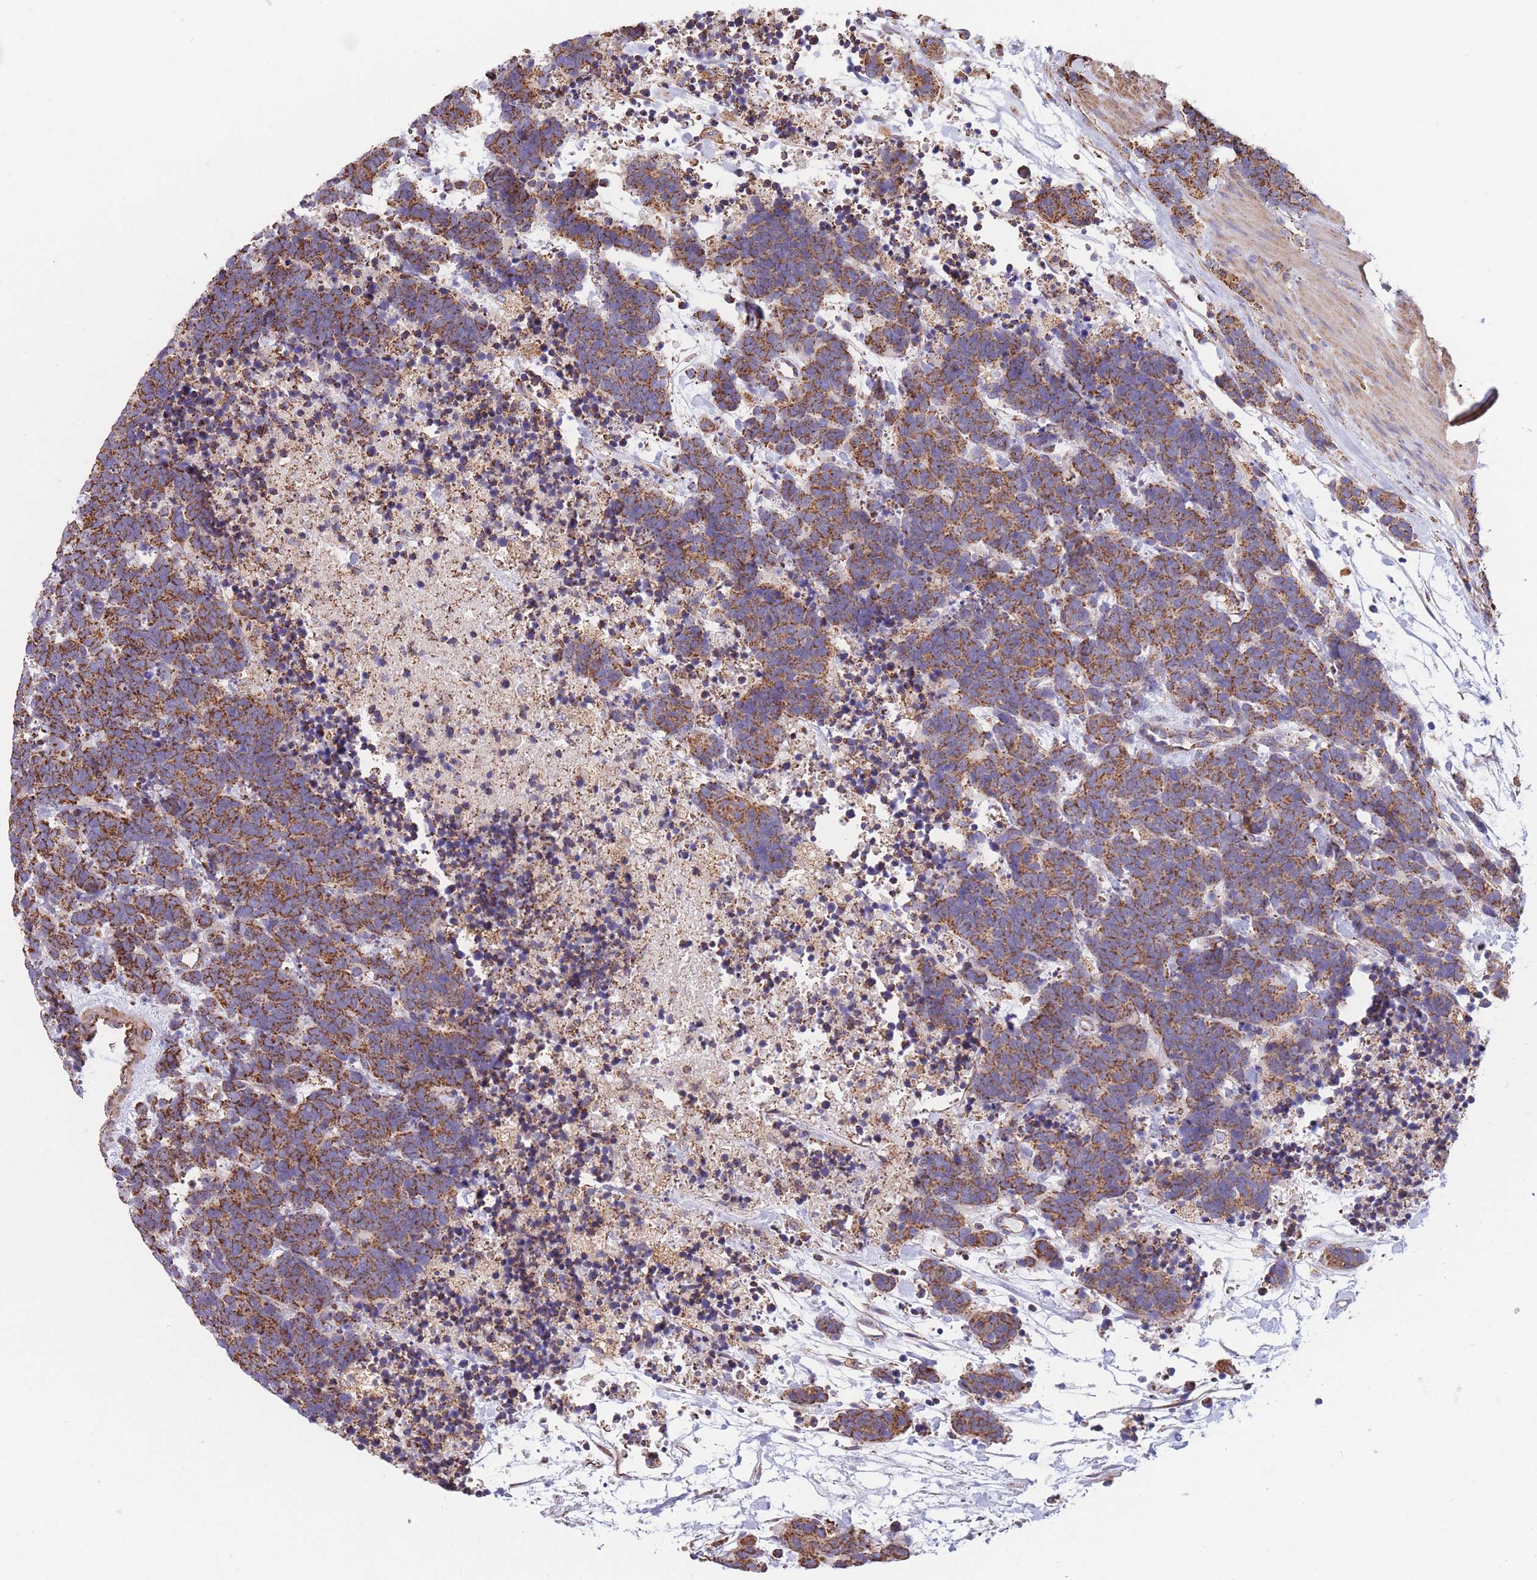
{"staining": {"intensity": "strong", "quantity": ">75%", "location": "cytoplasmic/membranous"}, "tissue": "carcinoid", "cell_type": "Tumor cells", "image_type": "cancer", "snomed": [{"axis": "morphology", "description": "Carcinoma, NOS"}, {"axis": "morphology", "description": "Carcinoid, malignant, NOS"}, {"axis": "topography", "description": "Prostate"}], "caption": "Human carcinoid stained with a protein marker shows strong staining in tumor cells.", "gene": "FKBP8", "patient": {"sex": "male", "age": 57}}